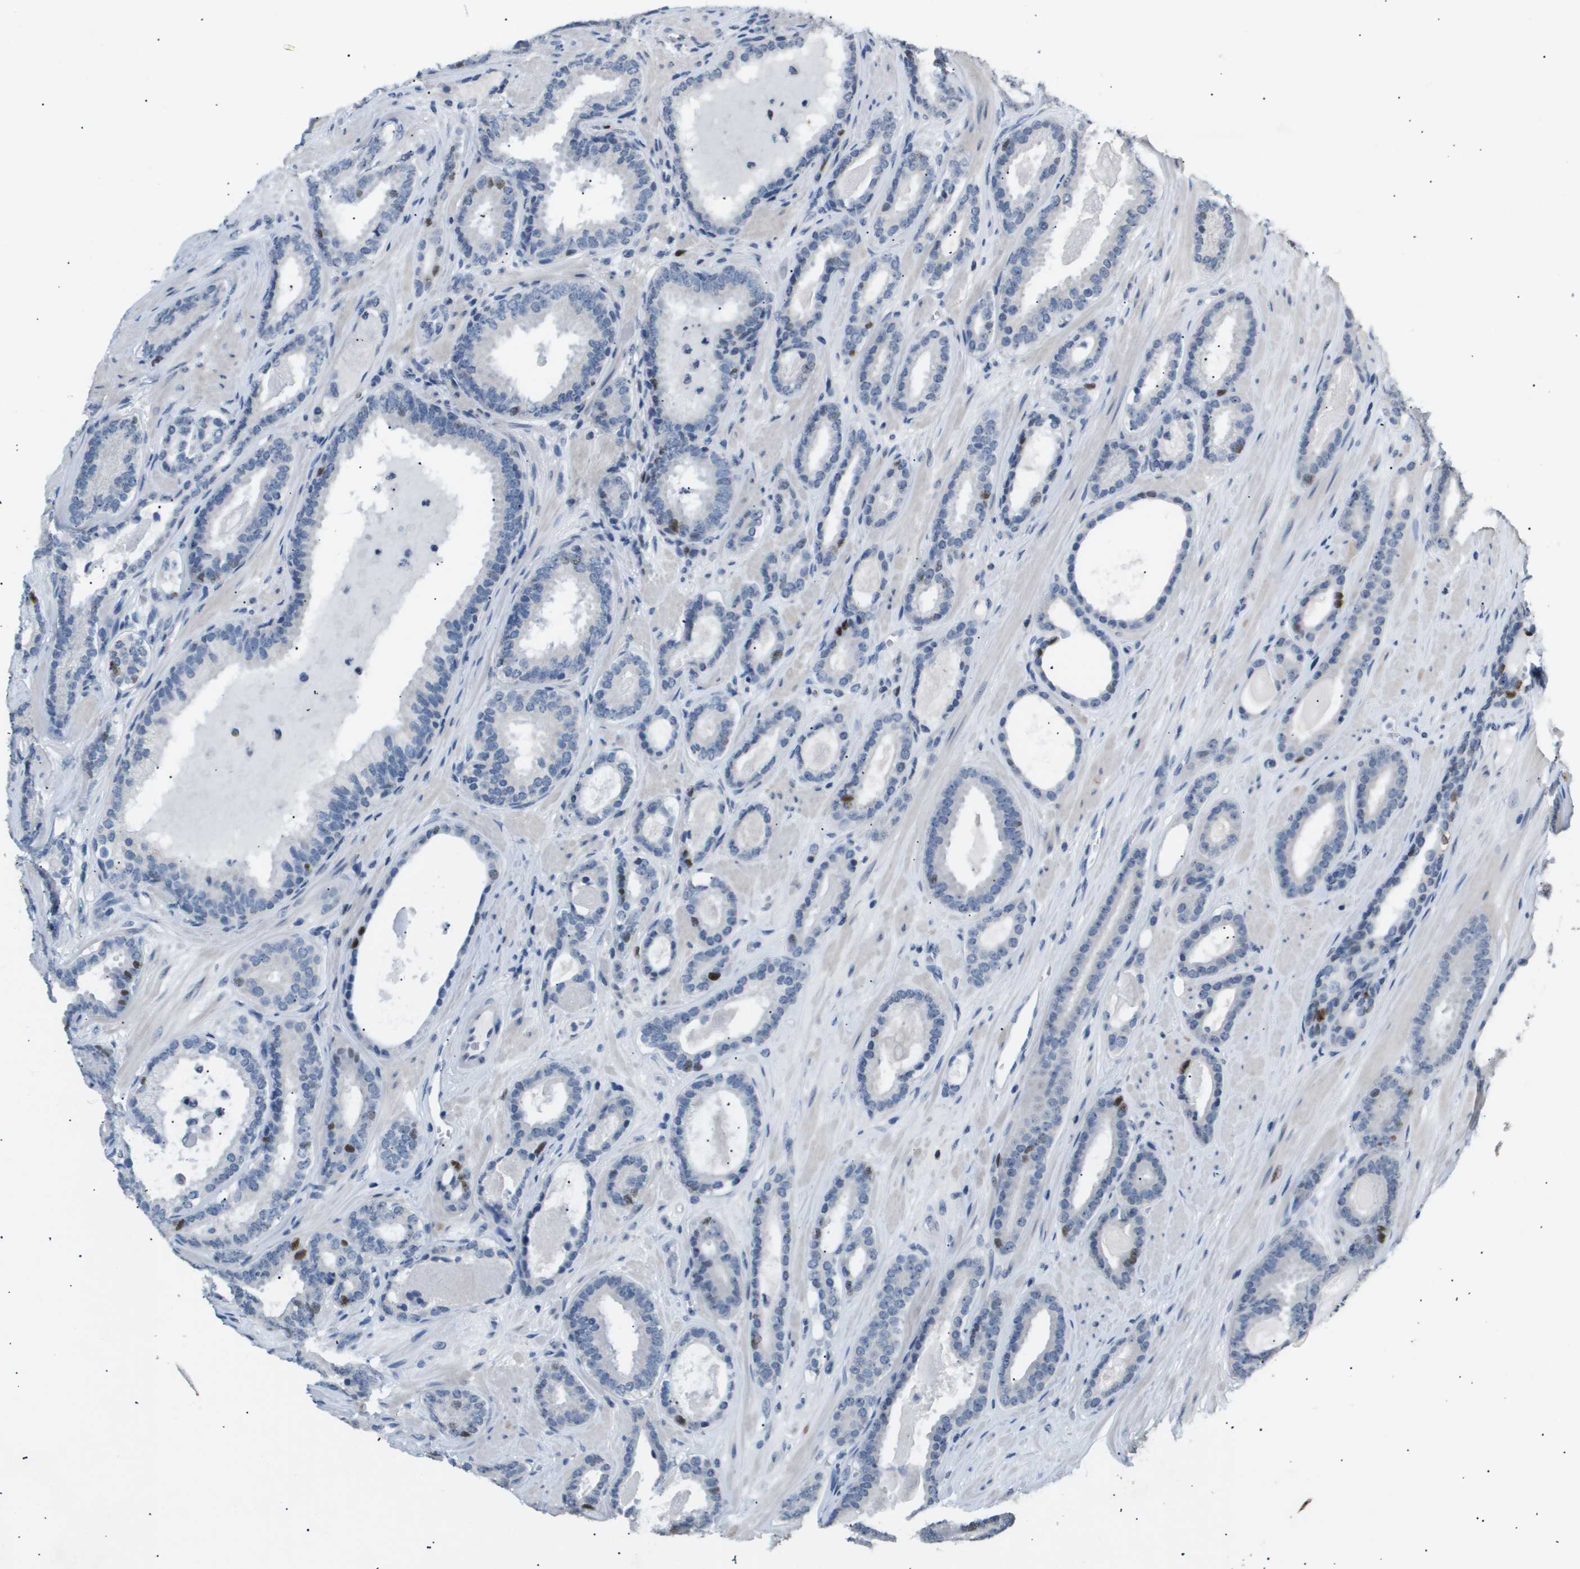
{"staining": {"intensity": "moderate", "quantity": "<25%", "location": "nuclear"}, "tissue": "prostate cancer", "cell_type": "Tumor cells", "image_type": "cancer", "snomed": [{"axis": "morphology", "description": "Adenocarcinoma, High grade"}, {"axis": "topography", "description": "Prostate"}], "caption": "The histopathology image displays immunohistochemical staining of prostate cancer (high-grade adenocarcinoma). There is moderate nuclear staining is seen in approximately <25% of tumor cells.", "gene": "ANAPC2", "patient": {"sex": "male", "age": 60}}